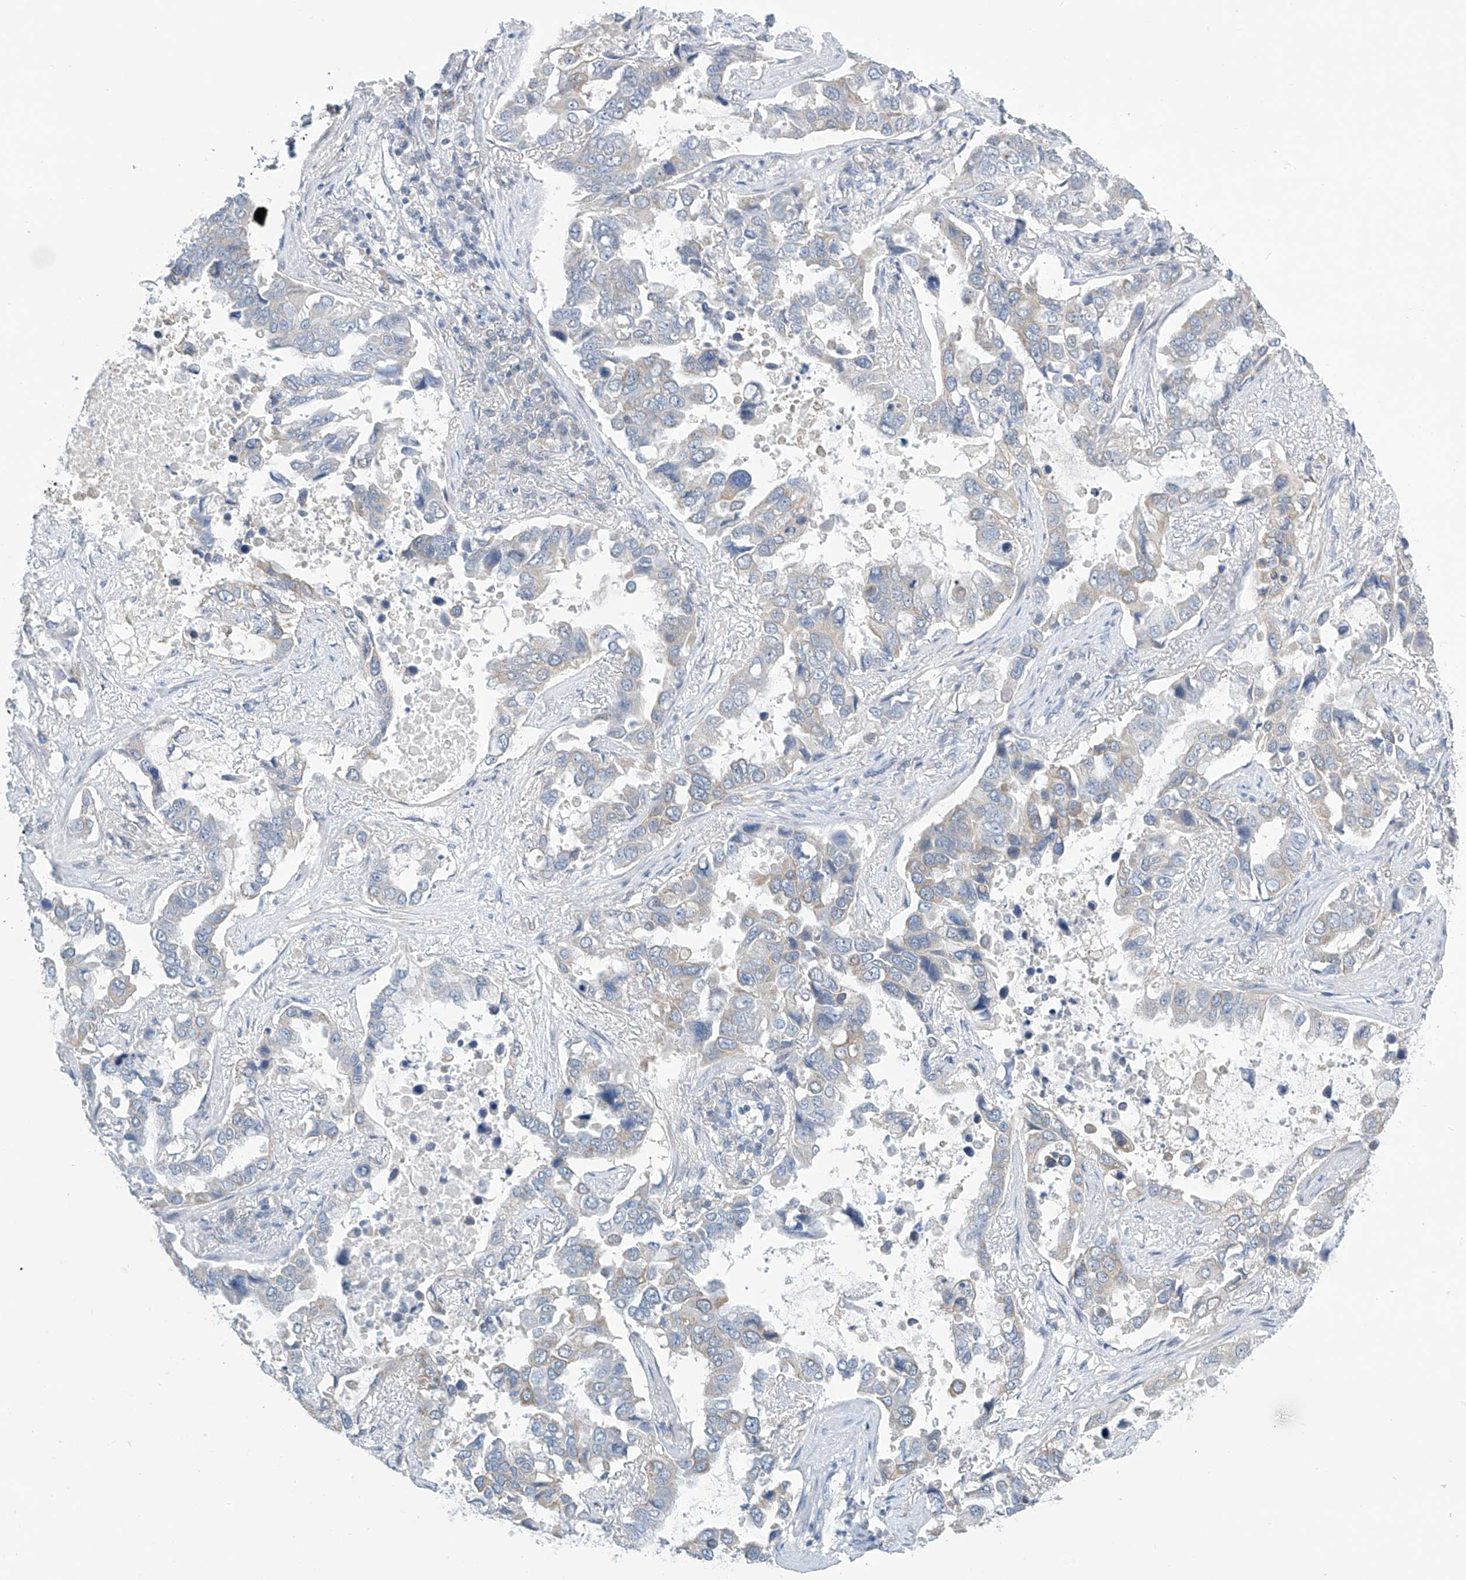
{"staining": {"intensity": "negative", "quantity": "none", "location": "none"}, "tissue": "lung cancer", "cell_type": "Tumor cells", "image_type": "cancer", "snomed": [{"axis": "morphology", "description": "Squamous cell carcinoma, NOS"}, {"axis": "topography", "description": "Lung"}], "caption": "Immunohistochemical staining of human lung cancer displays no significant staining in tumor cells.", "gene": "APLF", "patient": {"sex": "male", "age": 66}}